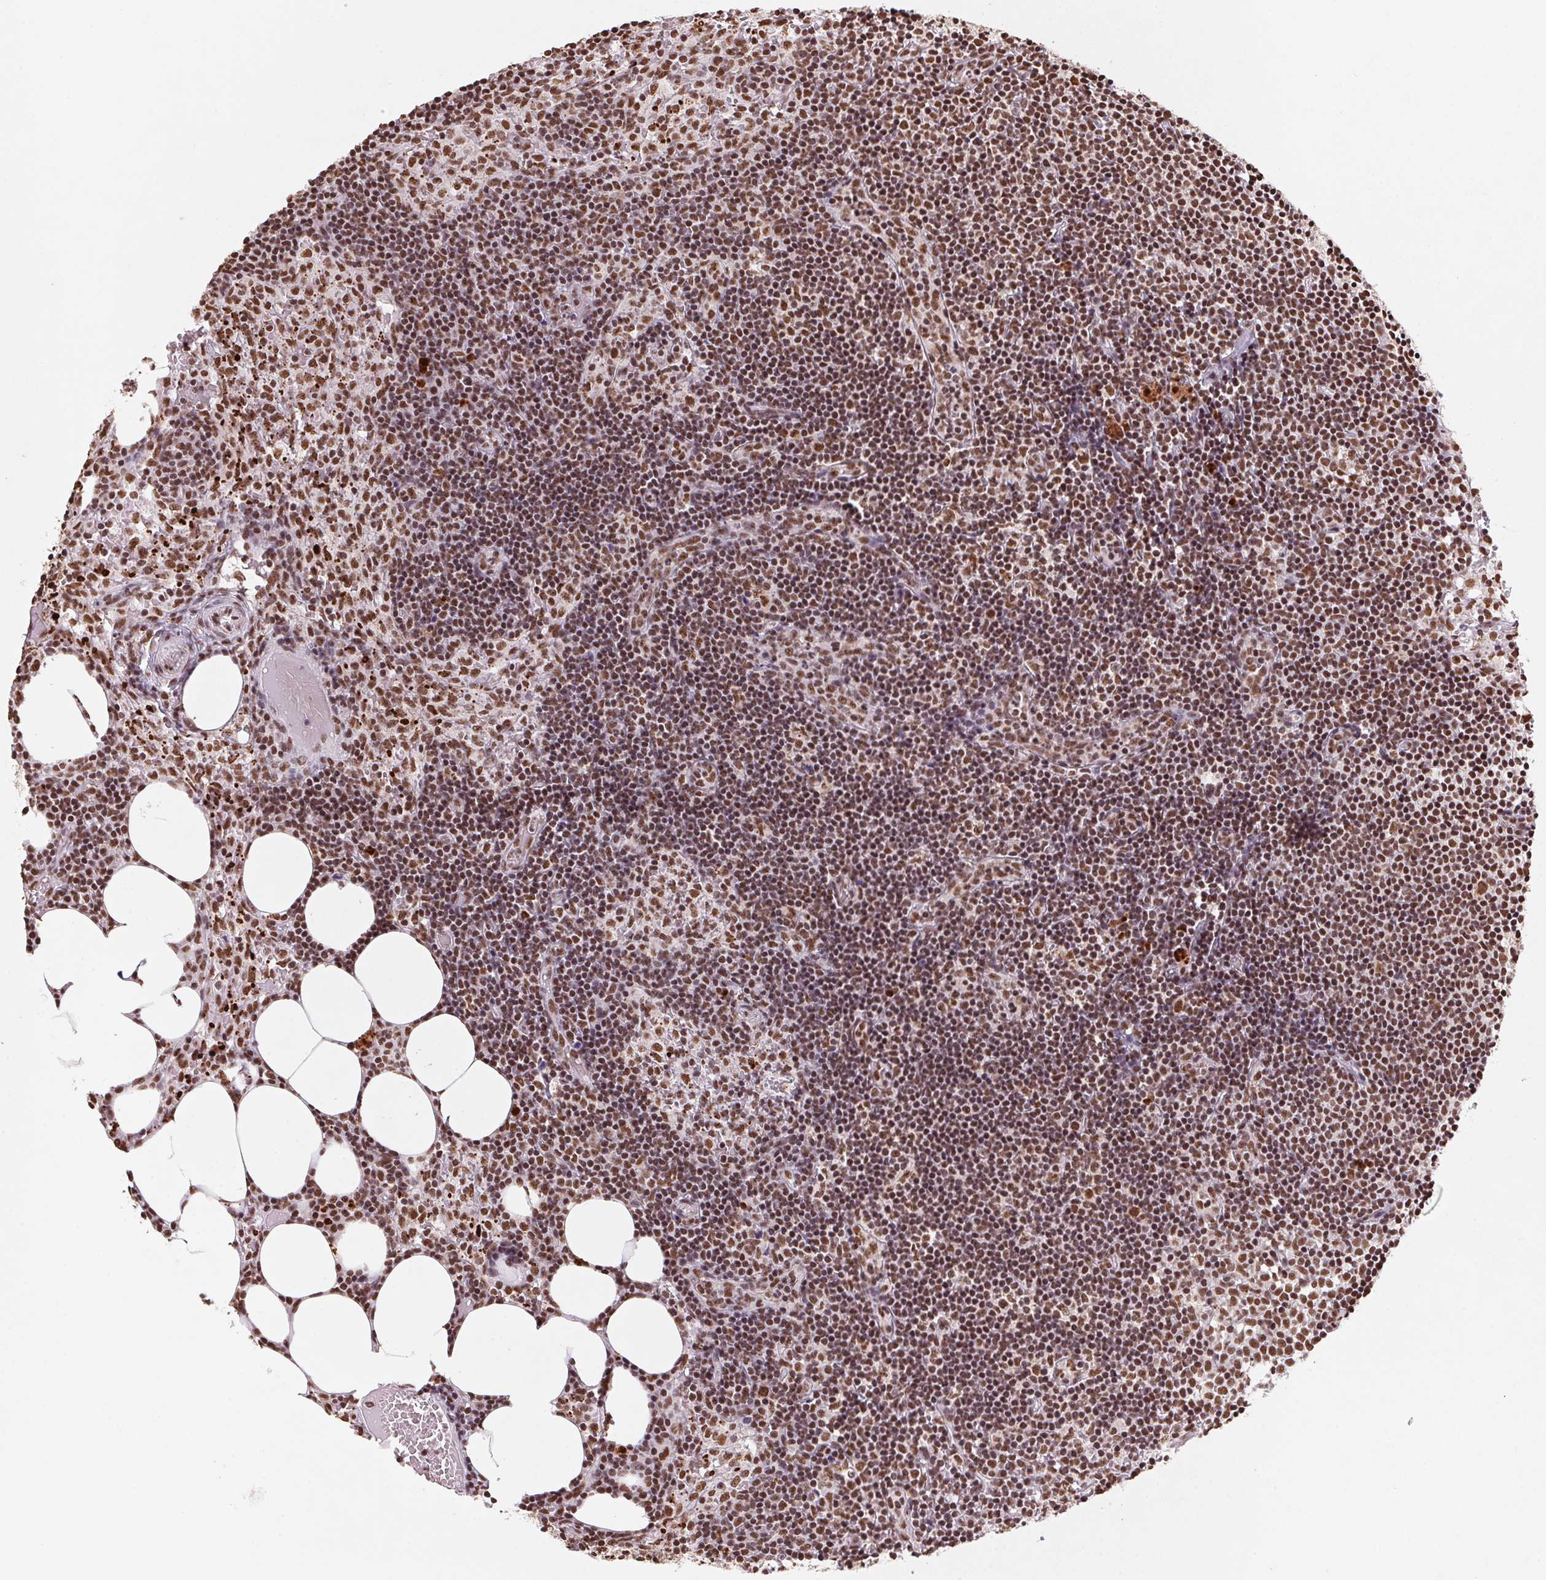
{"staining": {"intensity": "moderate", "quantity": ">75%", "location": "nuclear"}, "tissue": "lymph node", "cell_type": "Germinal center cells", "image_type": "normal", "snomed": [{"axis": "morphology", "description": "Normal tissue, NOS"}, {"axis": "topography", "description": "Lymph node"}], "caption": "Human lymph node stained for a protein (brown) demonstrates moderate nuclear positive positivity in about >75% of germinal center cells.", "gene": "SNRPG", "patient": {"sex": "female", "age": 41}}